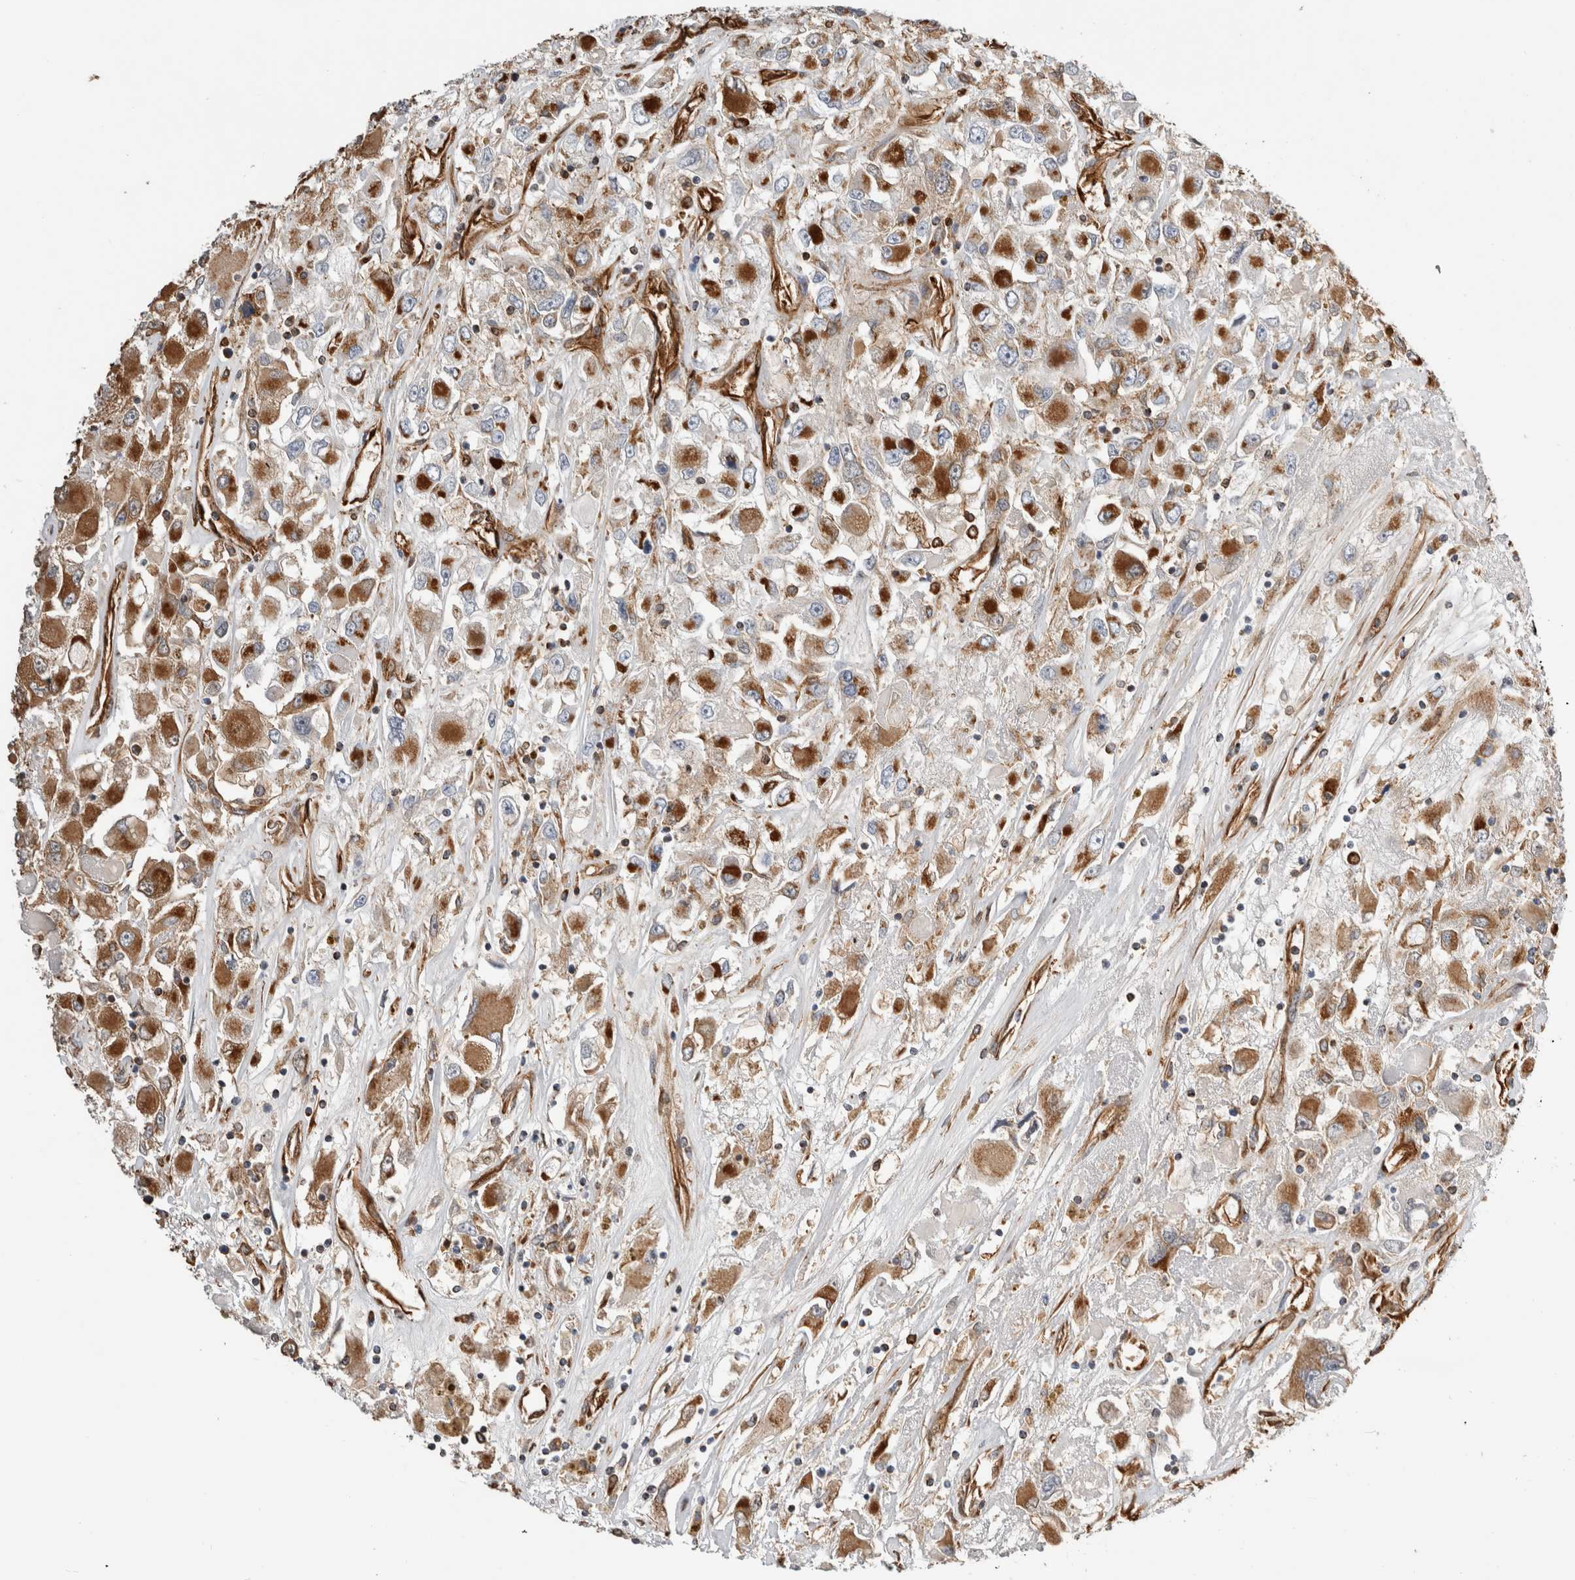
{"staining": {"intensity": "moderate", "quantity": "25%-75%", "location": "cytoplasmic/membranous"}, "tissue": "renal cancer", "cell_type": "Tumor cells", "image_type": "cancer", "snomed": [{"axis": "morphology", "description": "Adenocarcinoma, NOS"}, {"axis": "topography", "description": "Kidney"}], "caption": "The histopathology image demonstrates a brown stain indicating the presence of a protein in the cytoplasmic/membranous of tumor cells in renal cancer.", "gene": "ZNF397", "patient": {"sex": "female", "age": 52}}